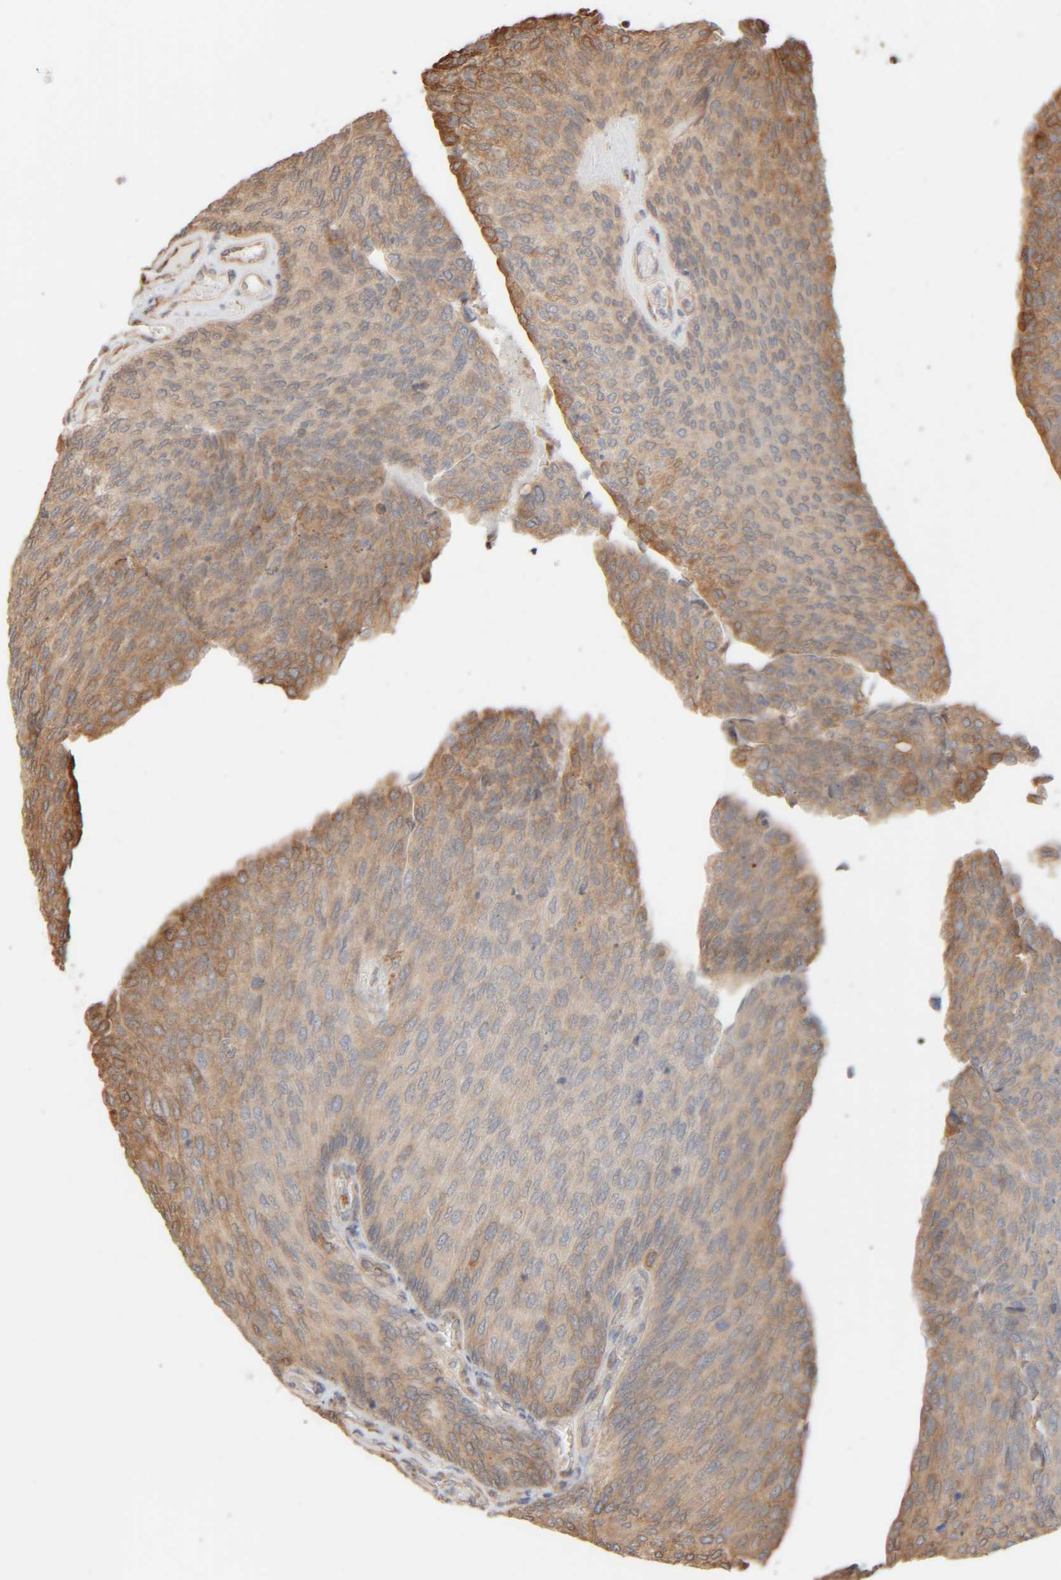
{"staining": {"intensity": "moderate", "quantity": "25%-75%", "location": "cytoplasmic/membranous"}, "tissue": "urothelial cancer", "cell_type": "Tumor cells", "image_type": "cancer", "snomed": [{"axis": "morphology", "description": "Urothelial carcinoma, Low grade"}, {"axis": "topography", "description": "Urinary bladder"}], "caption": "Immunohistochemistry (IHC) staining of urothelial cancer, which reveals medium levels of moderate cytoplasmic/membranous expression in about 25%-75% of tumor cells indicating moderate cytoplasmic/membranous protein staining. The staining was performed using DAB (brown) for protein detection and nuclei were counterstained in hematoxylin (blue).", "gene": "INTS1", "patient": {"sex": "female", "age": 79}}